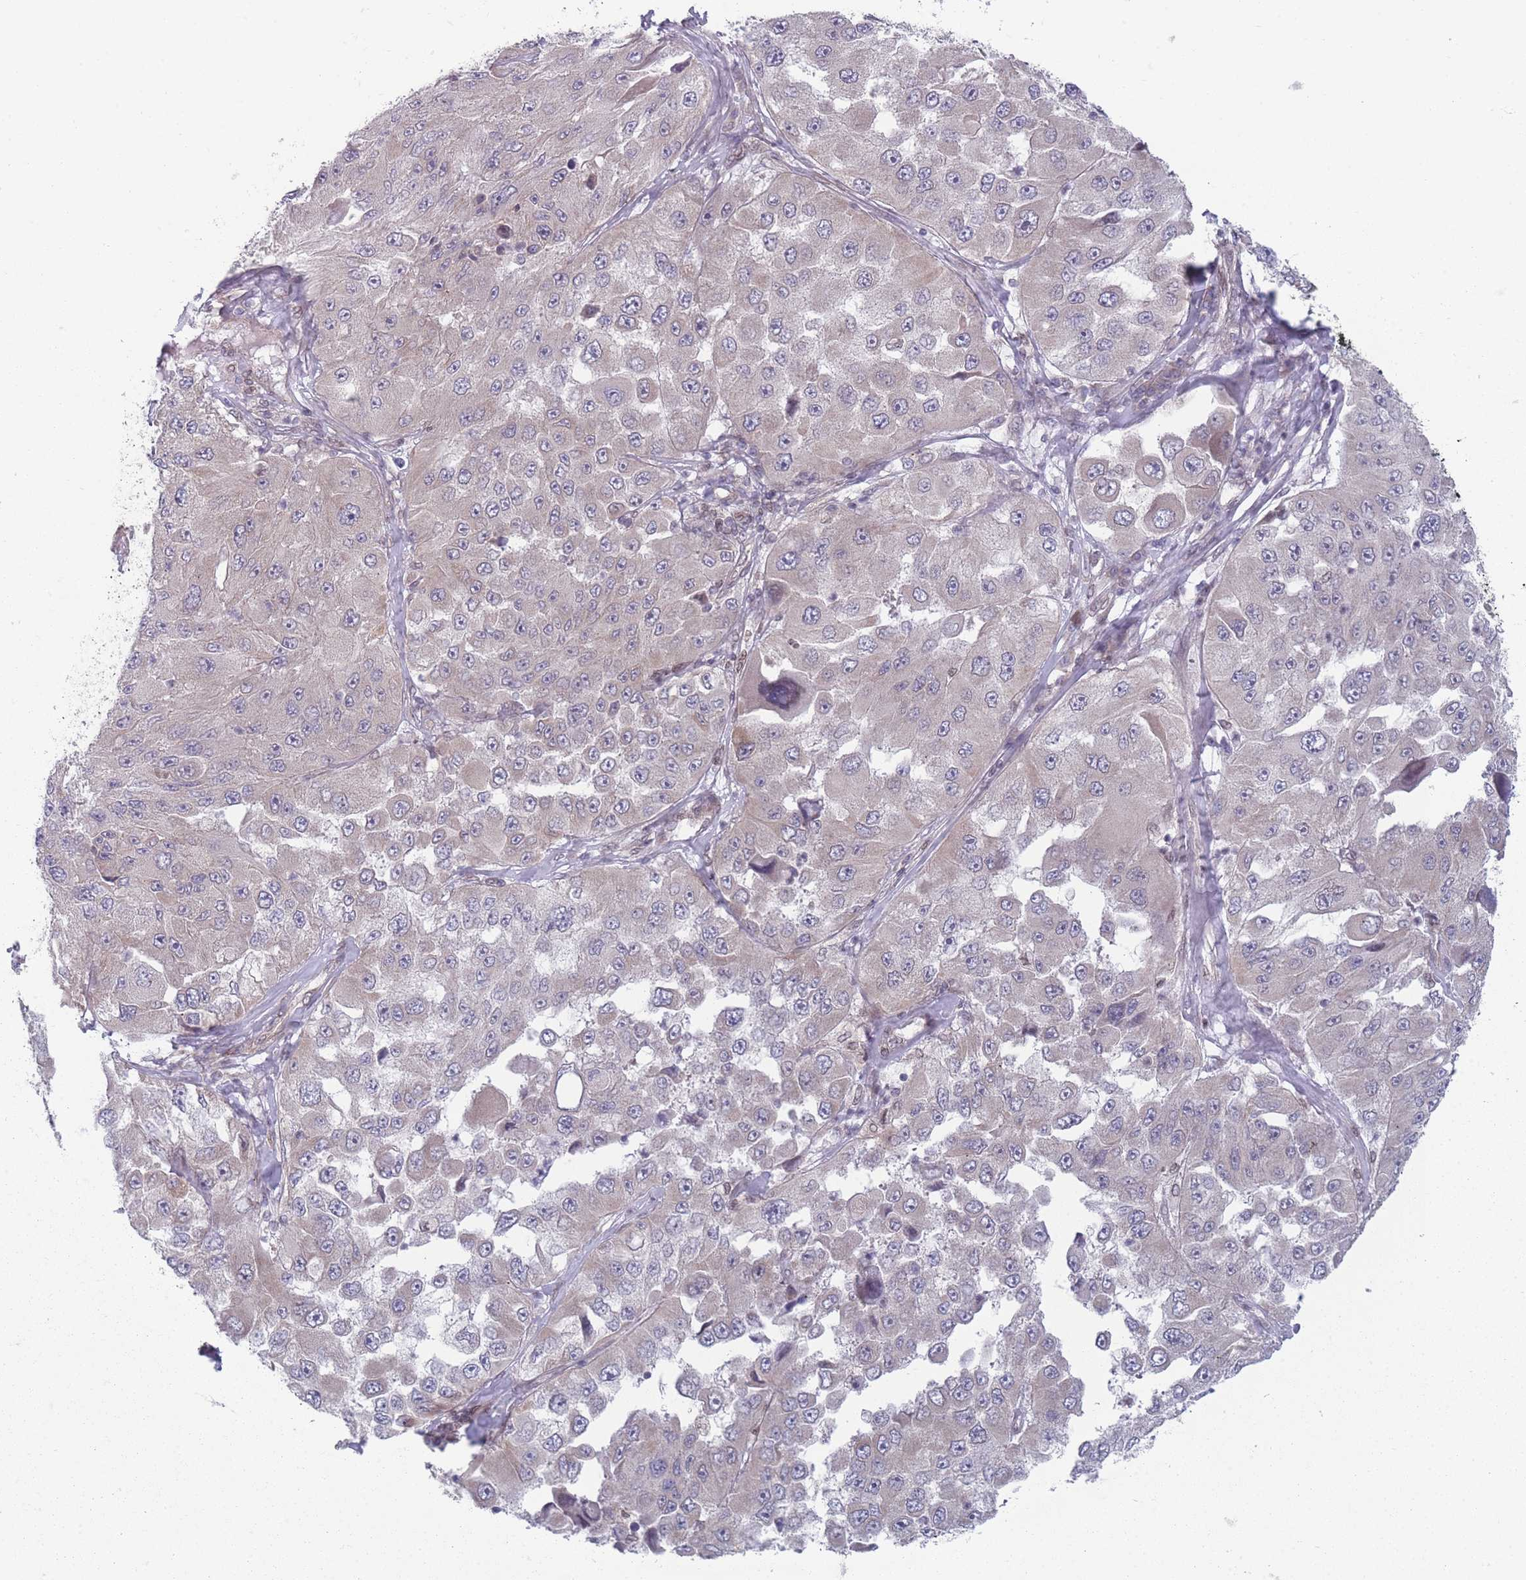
{"staining": {"intensity": "weak", "quantity": "25%-75%", "location": "cytoplasmic/membranous"}, "tissue": "melanoma", "cell_type": "Tumor cells", "image_type": "cancer", "snomed": [{"axis": "morphology", "description": "Malignant melanoma, Metastatic site"}, {"axis": "topography", "description": "Lymph node"}], "caption": "IHC image of human malignant melanoma (metastatic site) stained for a protein (brown), which reveals low levels of weak cytoplasmic/membranous expression in approximately 25%-75% of tumor cells.", "gene": "VRK2", "patient": {"sex": "male", "age": 62}}